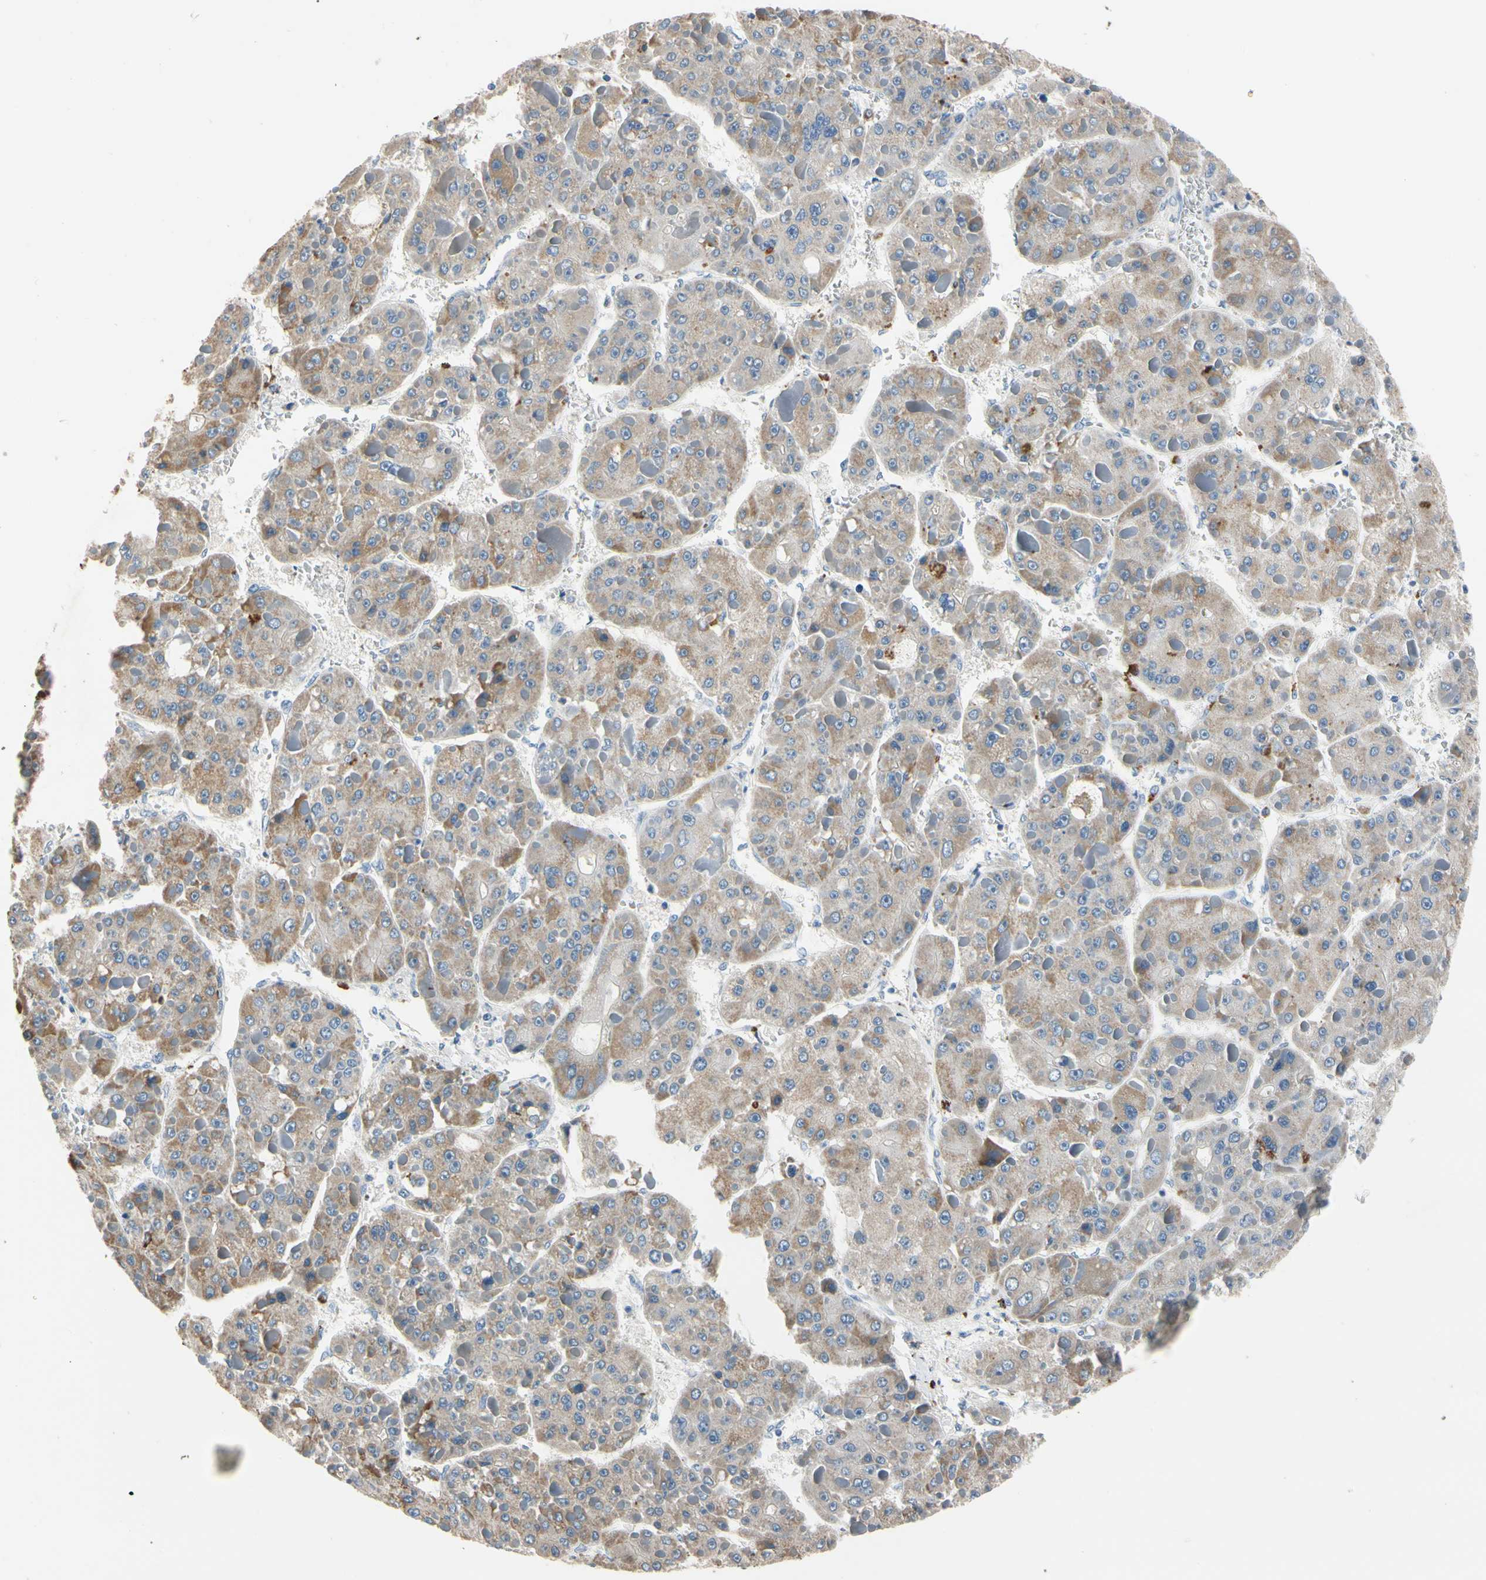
{"staining": {"intensity": "moderate", "quantity": "25%-75%", "location": "cytoplasmic/membranous"}, "tissue": "liver cancer", "cell_type": "Tumor cells", "image_type": "cancer", "snomed": [{"axis": "morphology", "description": "Carcinoma, Hepatocellular, NOS"}, {"axis": "topography", "description": "Liver"}], "caption": "Hepatocellular carcinoma (liver) tissue displays moderate cytoplasmic/membranous staining in about 25%-75% of tumor cells, visualized by immunohistochemistry.", "gene": "CPA3", "patient": {"sex": "female", "age": 73}}